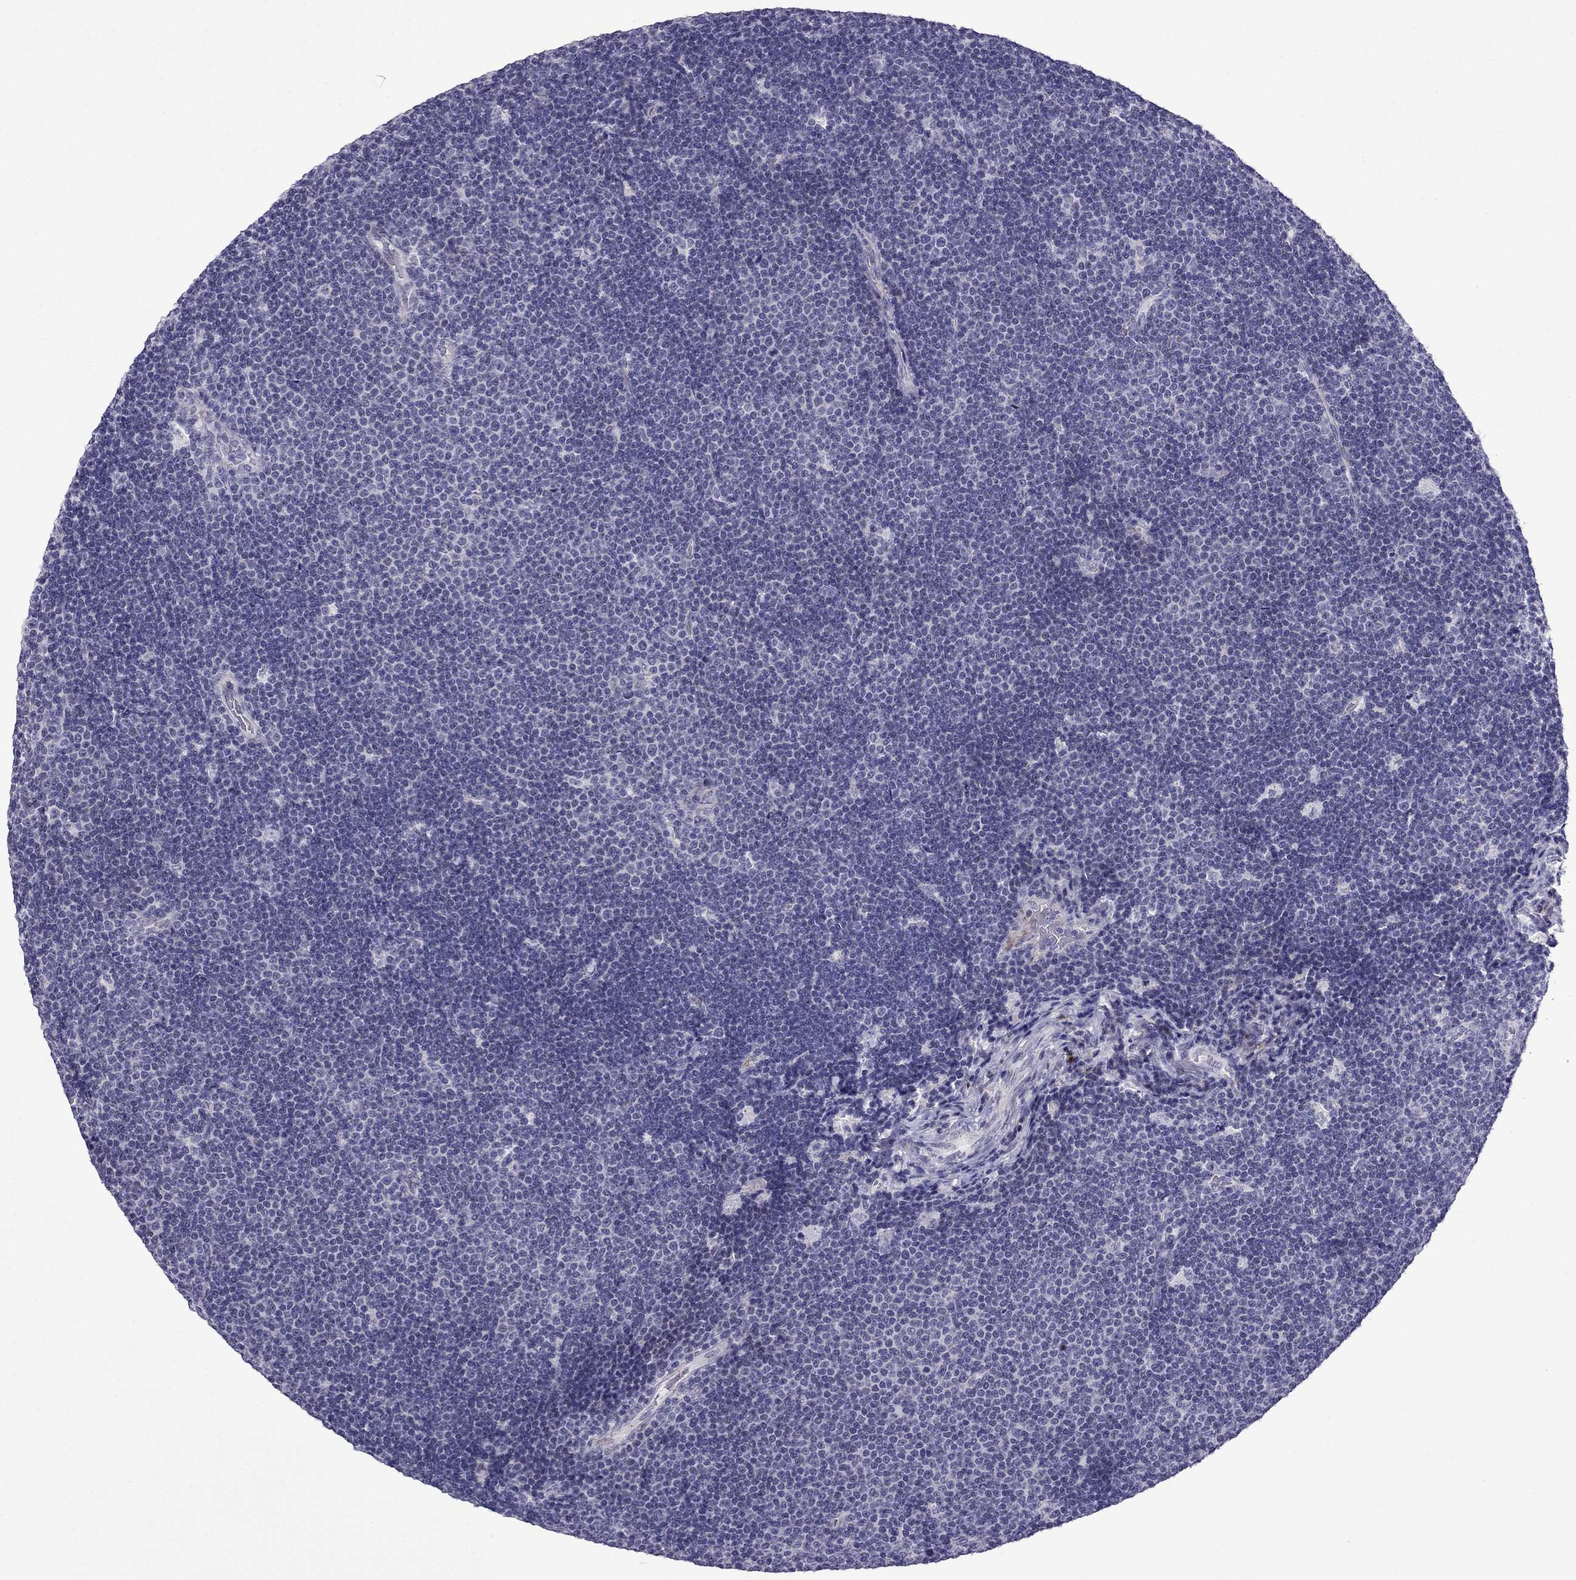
{"staining": {"intensity": "negative", "quantity": "none", "location": "none"}, "tissue": "lymphoma", "cell_type": "Tumor cells", "image_type": "cancer", "snomed": [{"axis": "morphology", "description": "Malignant lymphoma, non-Hodgkin's type, Low grade"}, {"axis": "topography", "description": "Brain"}], "caption": "A high-resolution photomicrograph shows immunohistochemistry (IHC) staining of malignant lymphoma, non-Hodgkin's type (low-grade), which displays no significant positivity in tumor cells.", "gene": "MYBPH", "patient": {"sex": "female", "age": 66}}